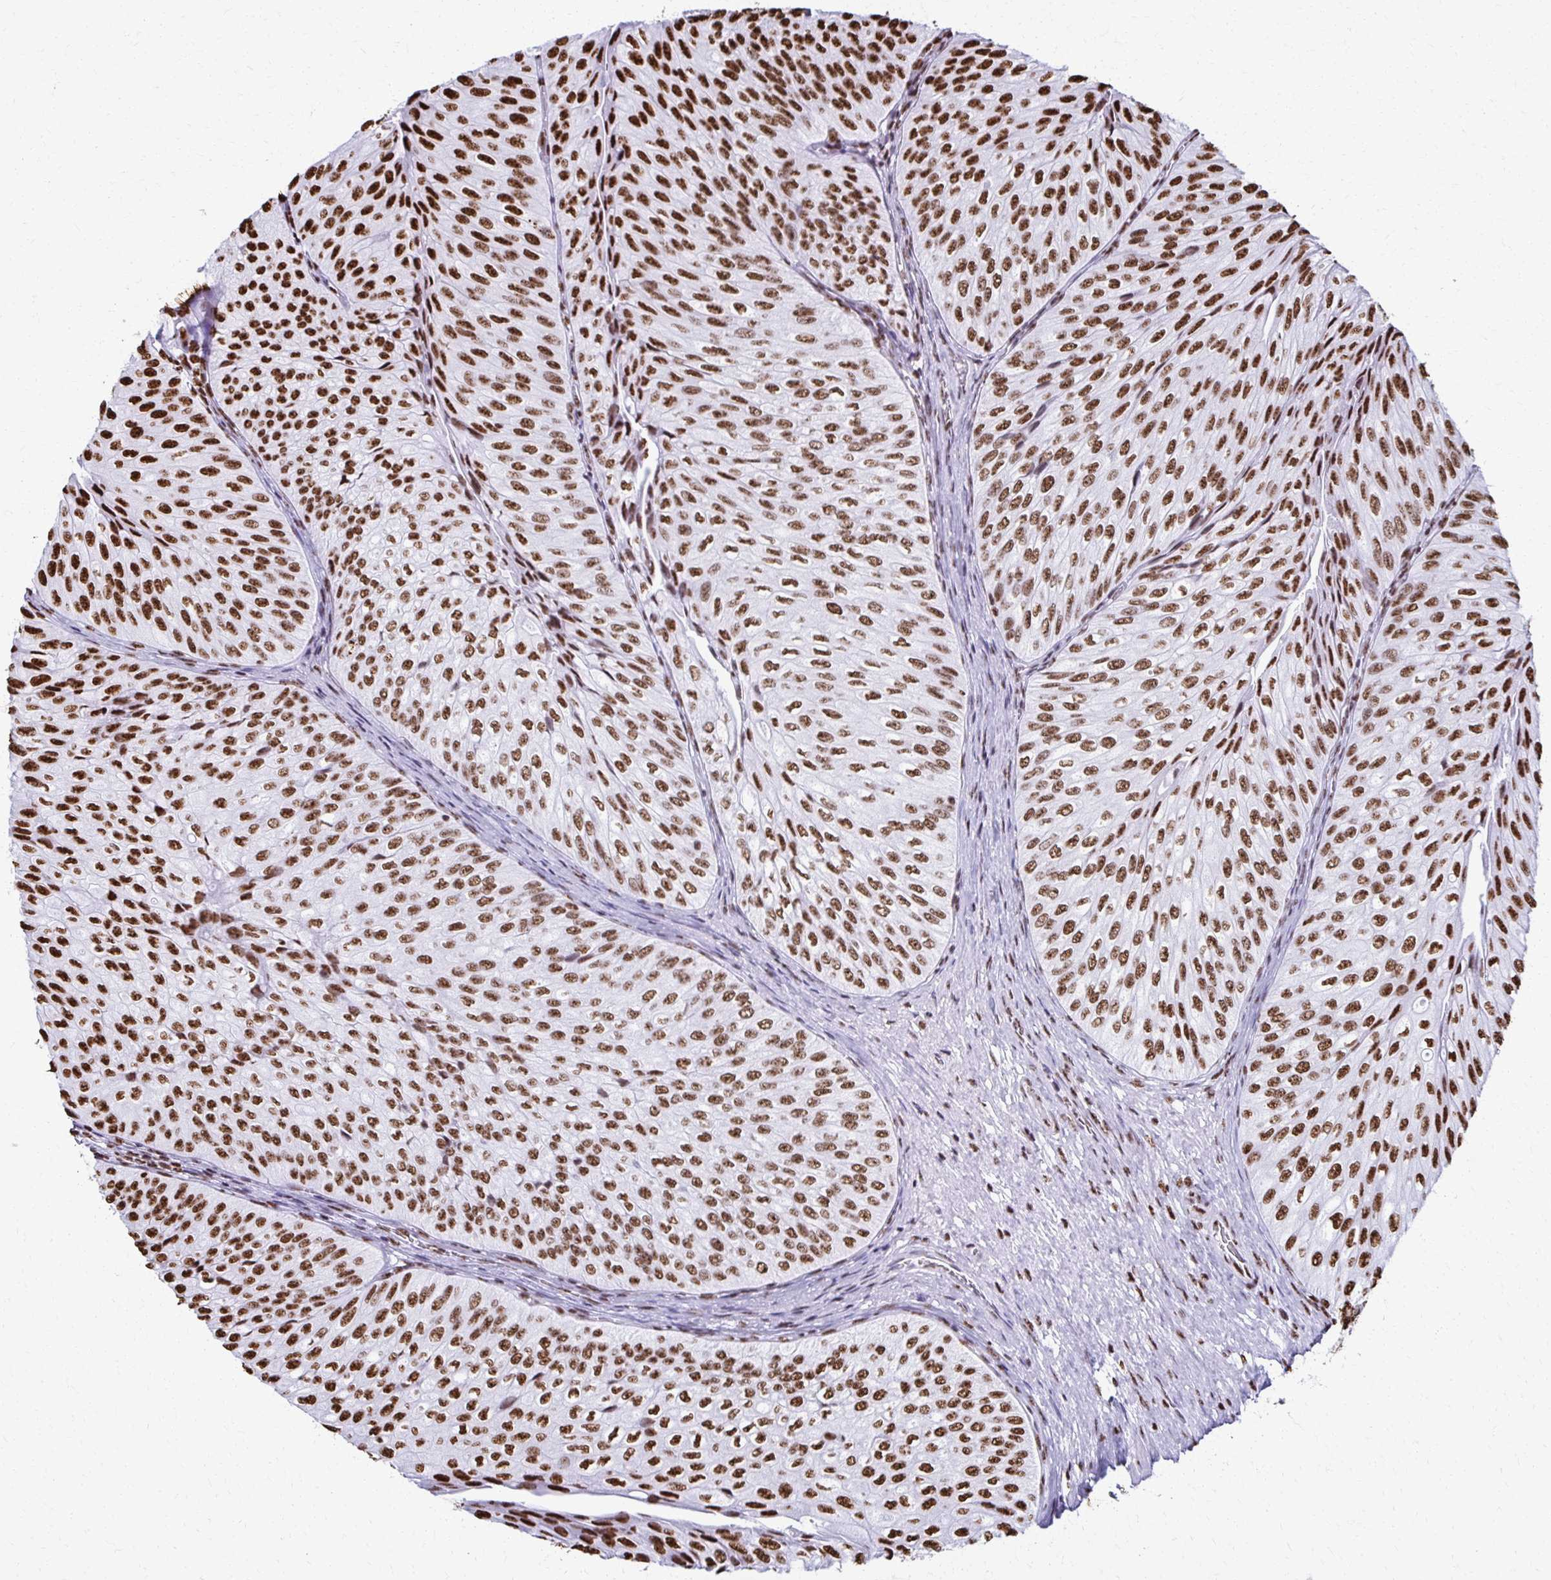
{"staining": {"intensity": "strong", "quantity": ">75%", "location": "nuclear"}, "tissue": "urothelial cancer", "cell_type": "Tumor cells", "image_type": "cancer", "snomed": [{"axis": "morphology", "description": "Urothelial carcinoma, NOS"}, {"axis": "topography", "description": "Urinary bladder"}], "caption": "Protein expression analysis of human transitional cell carcinoma reveals strong nuclear staining in about >75% of tumor cells. (DAB IHC, brown staining for protein, blue staining for nuclei).", "gene": "NONO", "patient": {"sex": "male", "age": 62}}